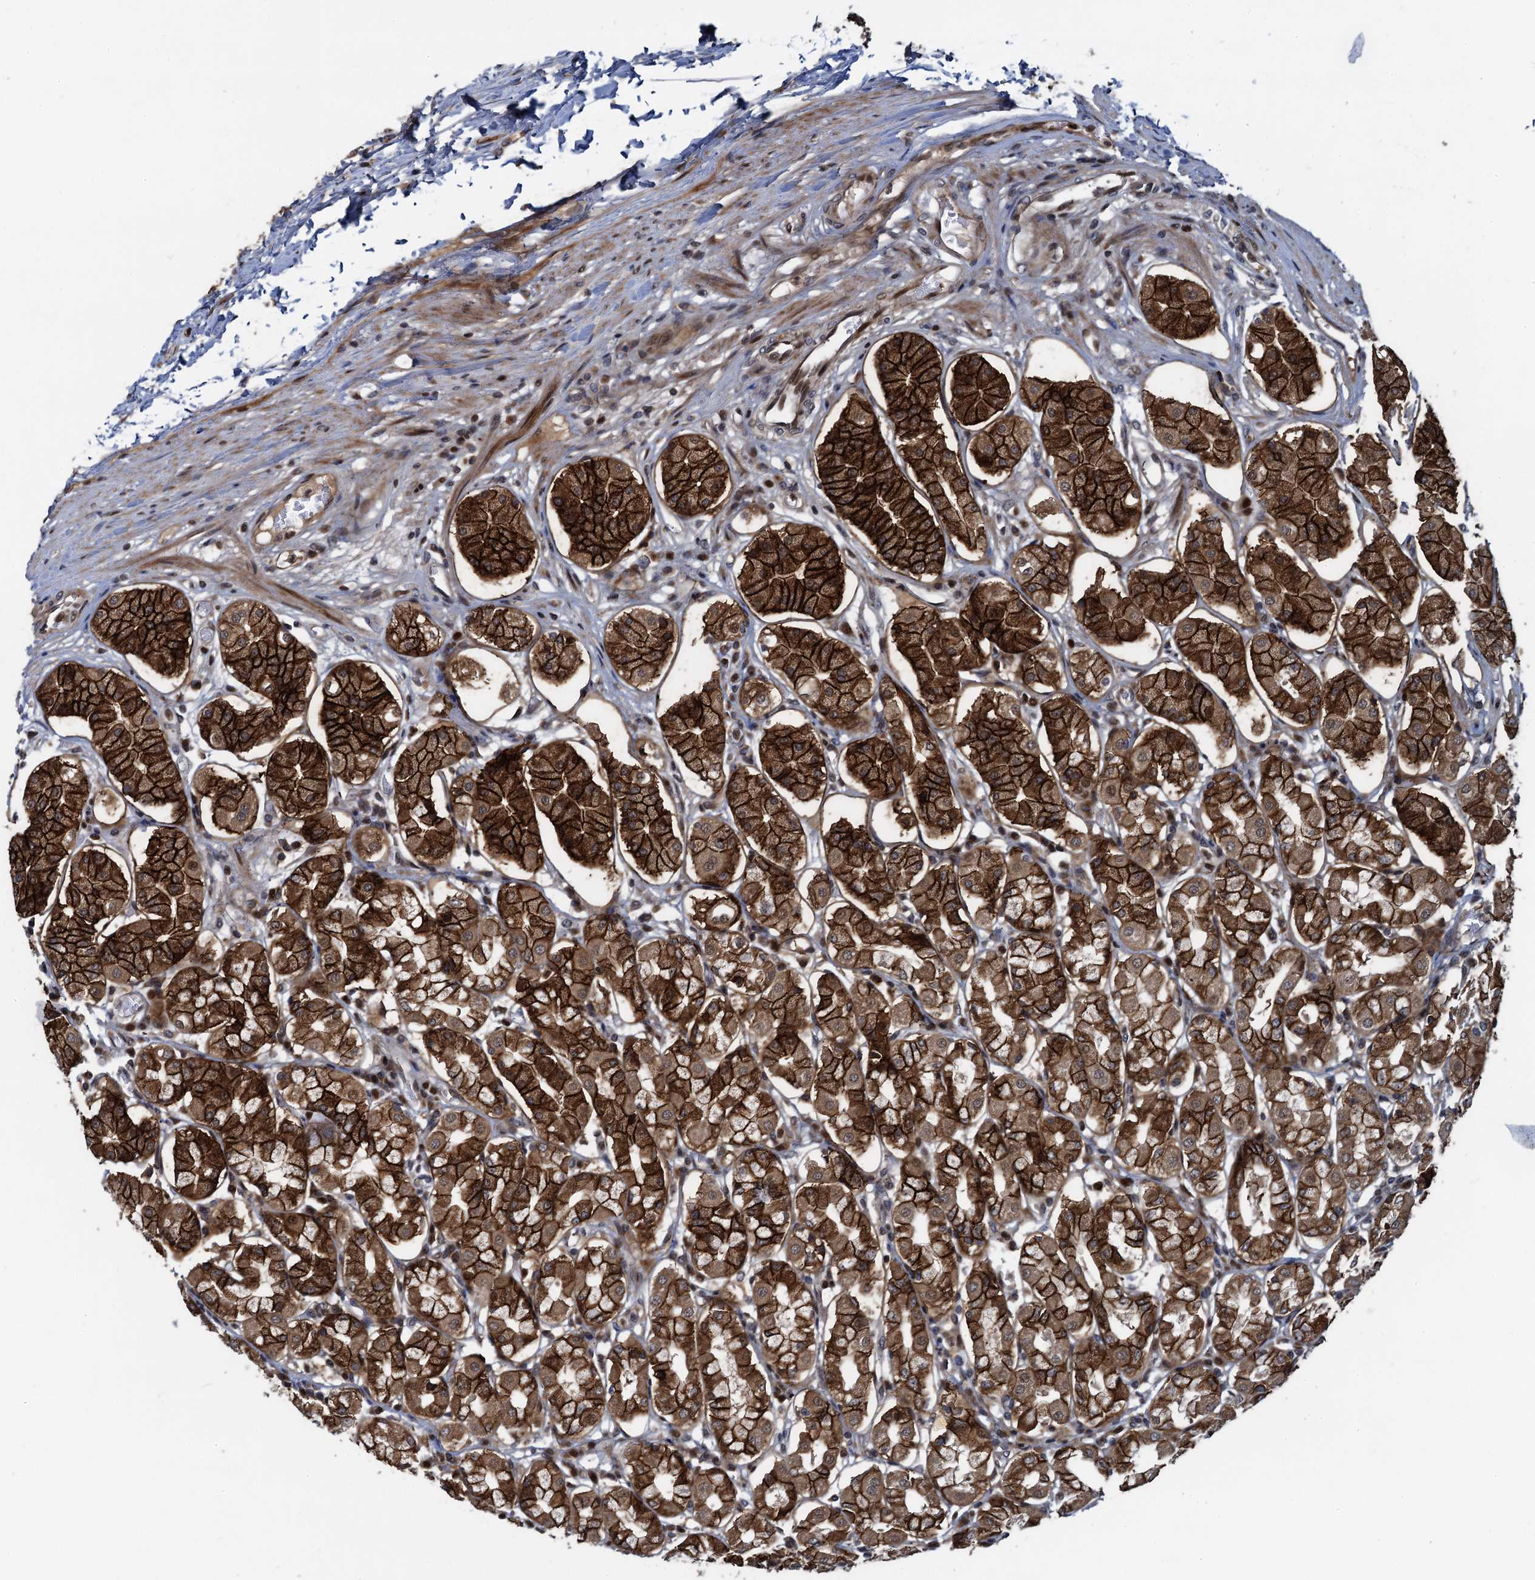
{"staining": {"intensity": "strong", "quantity": ">75%", "location": "cytoplasmic/membranous"}, "tissue": "stomach", "cell_type": "Glandular cells", "image_type": "normal", "snomed": [{"axis": "morphology", "description": "Normal tissue, NOS"}, {"axis": "topography", "description": "Stomach, lower"}], "caption": "A histopathology image of stomach stained for a protein shows strong cytoplasmic/membranous brown staining in glandular cells.", "gene": "ATOSA", "patient": {"sex": "female", "age": 56}}